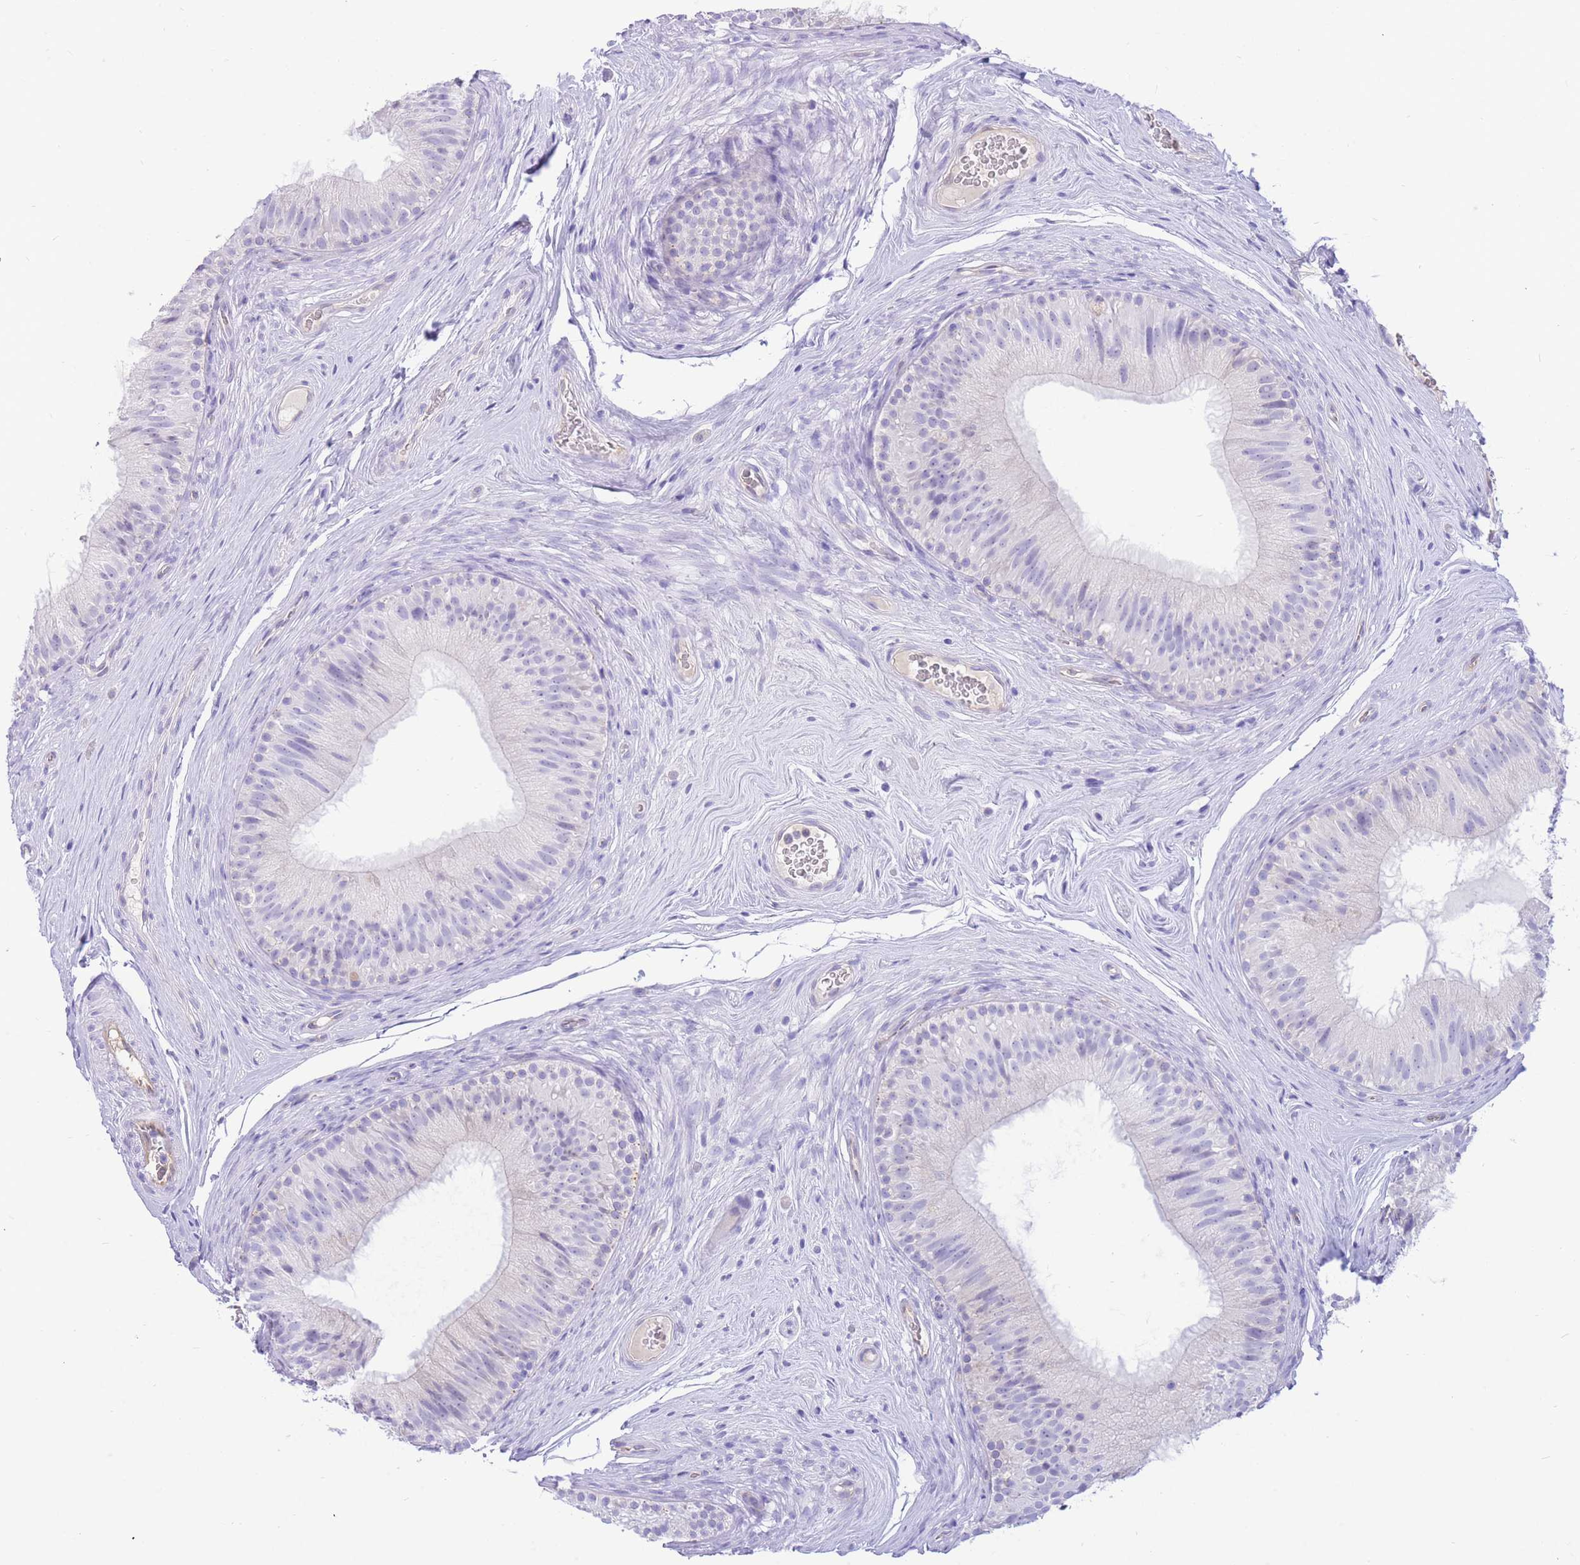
{"staining": {"intensity": "negative", "quantity": "none", "location": "none"}, "tissue": "epididymis", "cell_type": "Glandular cells", "image_type": "normal", "snomed": [{"axis": "morphology", "description": "Normal tissue, NOS"}, {"axis": "topography", "description": "Epididymis"}], "caption": "Glandular cells show no significant protein expression in benign epididymis. (DAB IHC, high magnification).", "gene": "SULT1A1", "patient": {"sex": "male", "age": 34}}